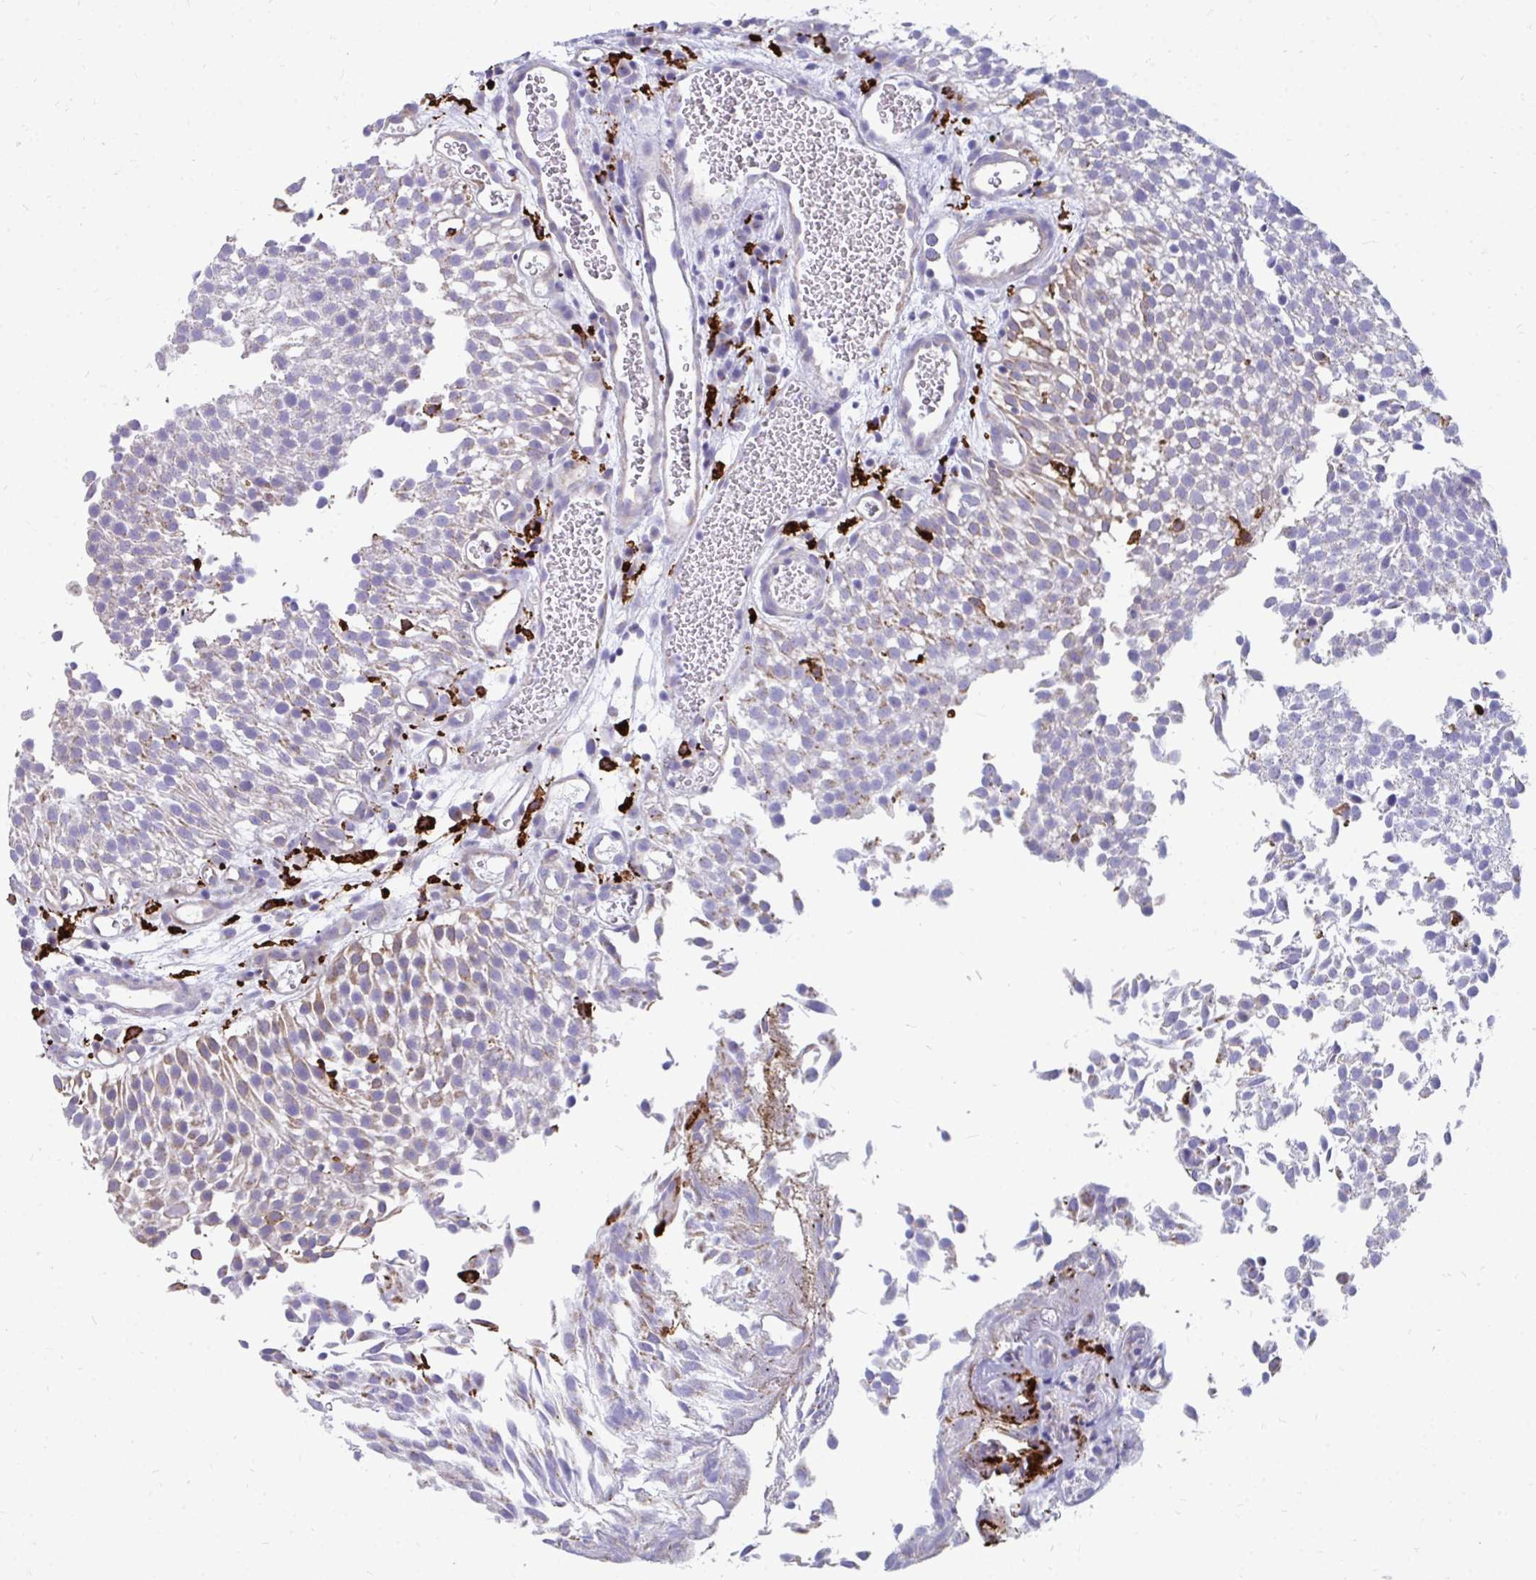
{"staining": {"intensity": "moderate", "quantity": "<25%", "location": "cytoplasmic/membranous"}, "tissue": "urothelial cancer", "cell_type": "Tumor cells", "image_type": "cancer", "snomed": [{"axis": "morphology", "description": "Urothelial carcinoma, Low grade"}, {"axis": "topography", "description": "Urinary bladder"}], "caption": "Immunohistochemistry photomicrograph of human low-grade urothelial carcinoma stained for a protein (brown), which reveals low levels of moderate cytoplasmic/membranous expression in approximately <25% of tumor cells.", "gene": "CD163", "patient": {"sex": "female", "age": 79}}